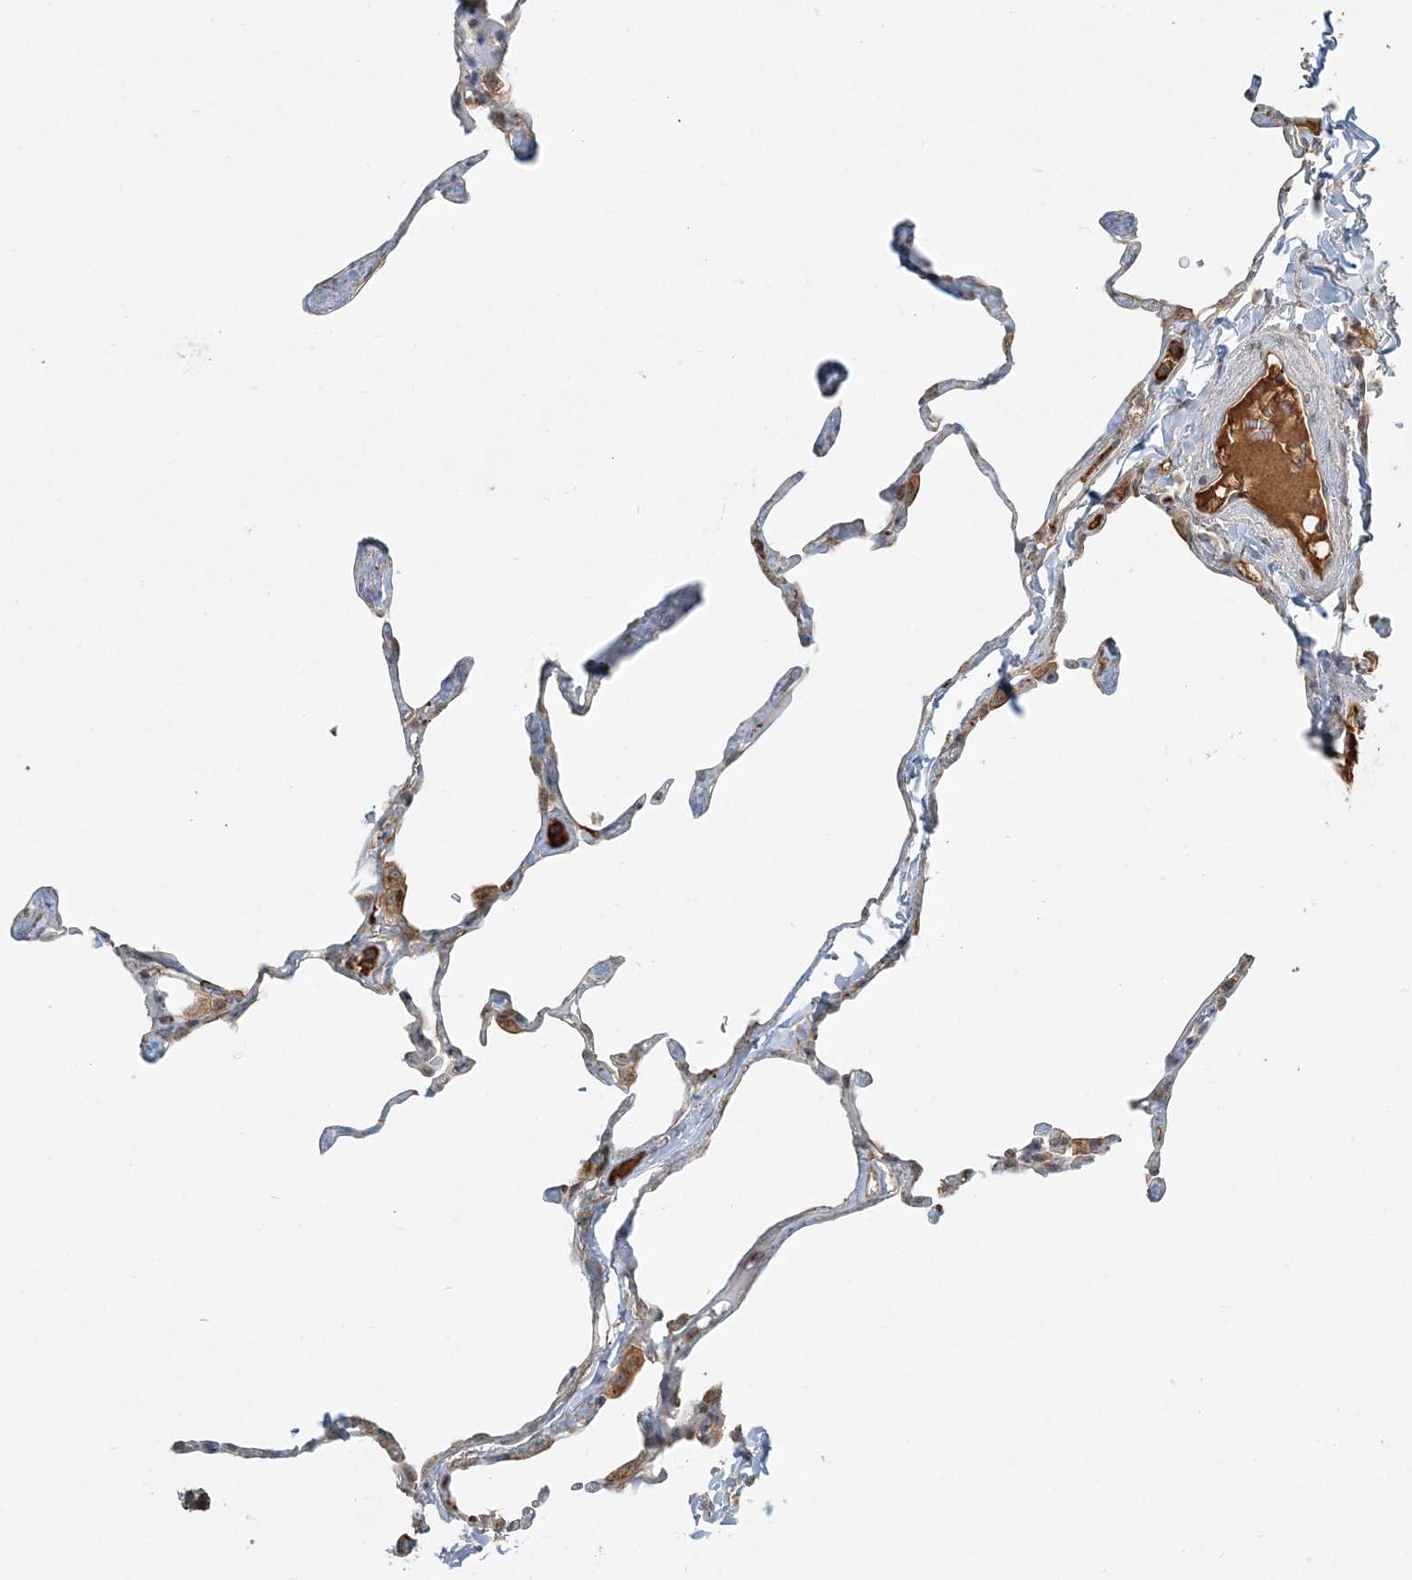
{"staining": {"intensity": "weak", "quantity": "<25%", "location": "cytoplasmic/membranous"}, "tissue": "lung", "cell_type": "Alveolar cells", "image_type": "normal", "snomed": [{"axis": "morphology", "description": "Normal tissue, NOS"}, {"axis": "topography", "description": "Lung"}], "caption": "IHC histopathology image of benign lung: human lung stained with DAB (3,3'-diaminobenzidine) exhibits no significant protein expression in alveolar cells. Nuclei are stained in blue.", "gene": "AP1AR", "patient": {"sex": "male", "age": 65}}